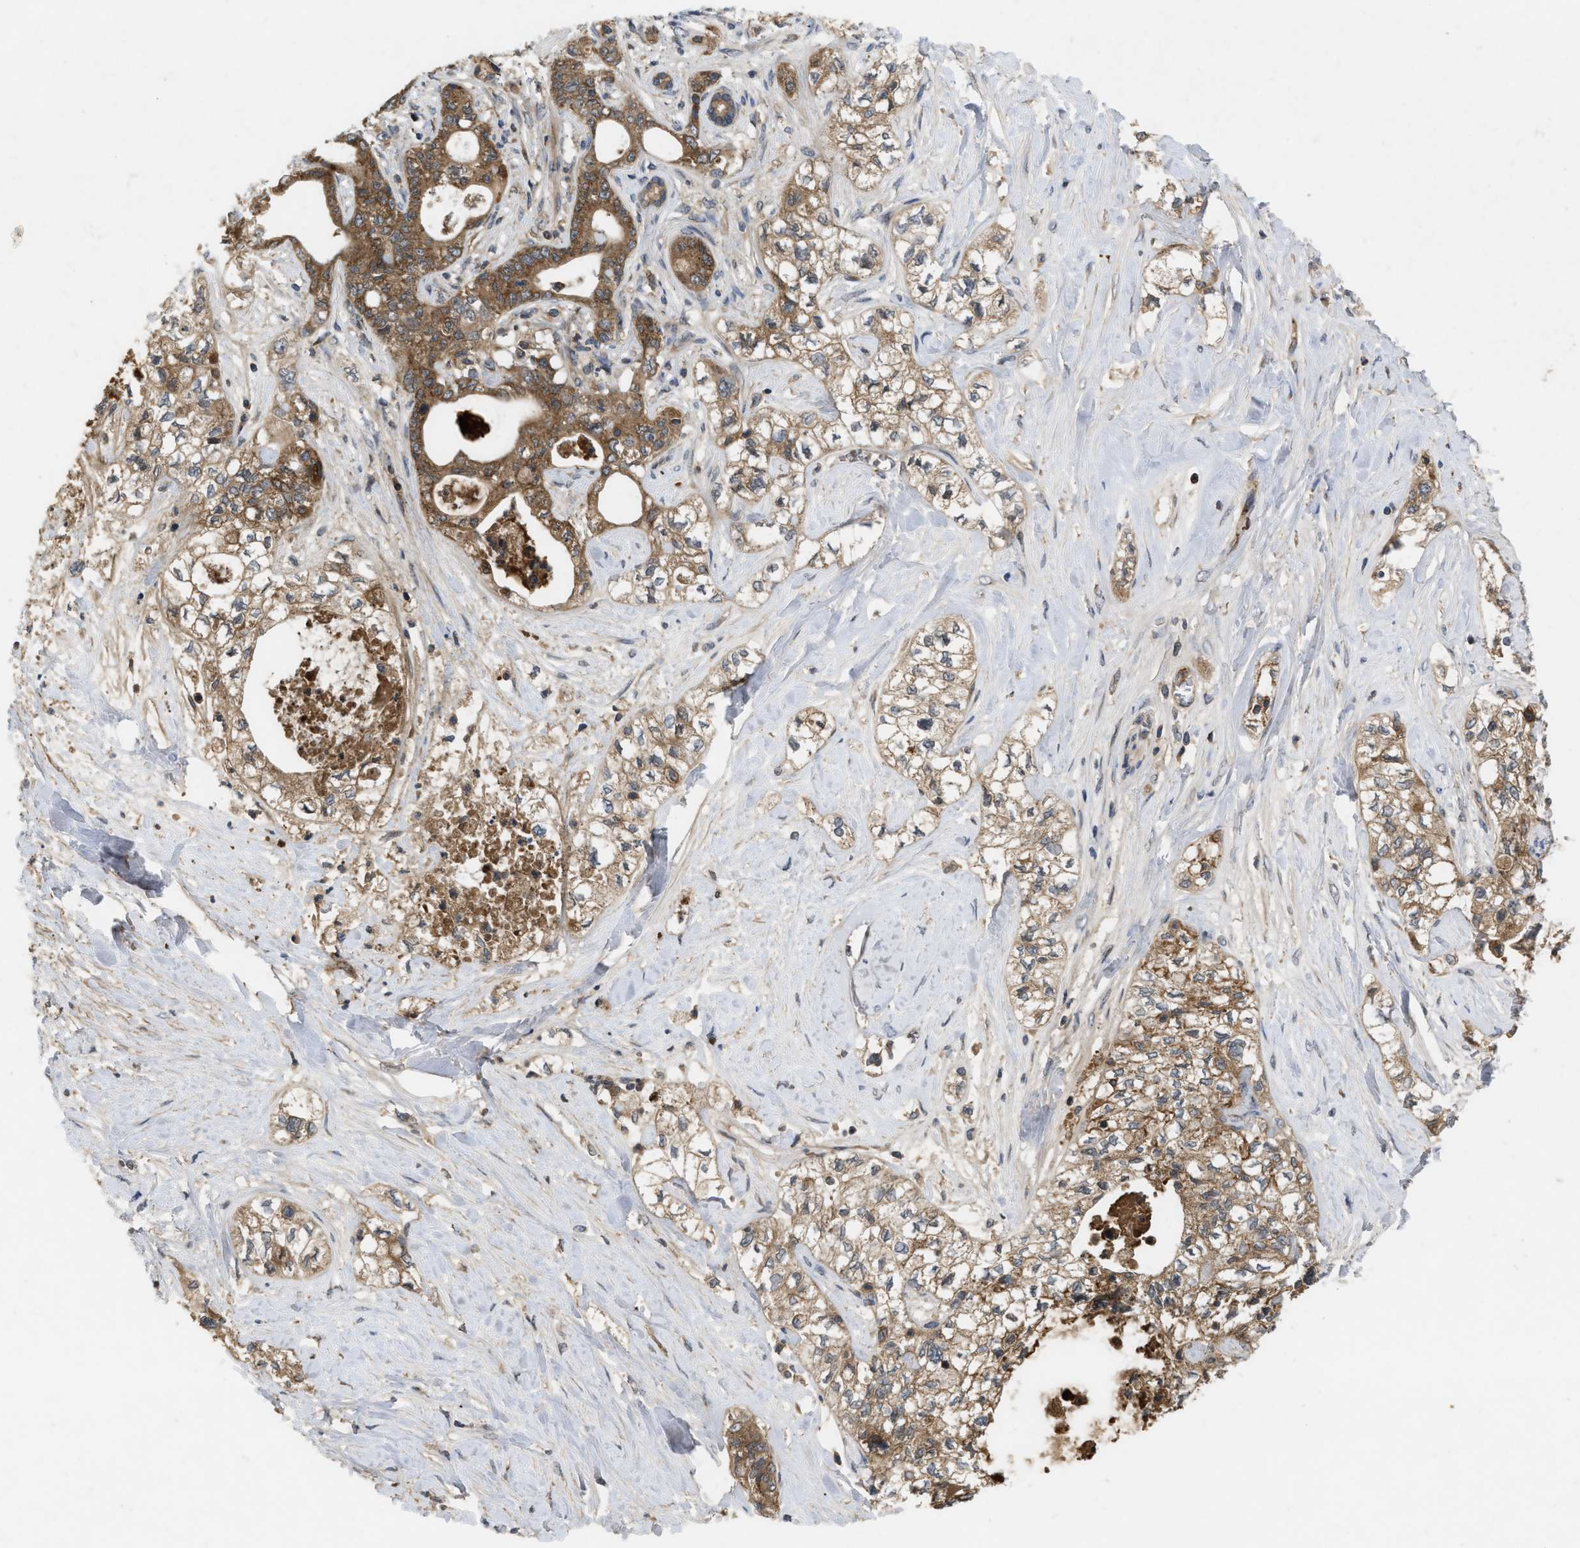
{"staining": {"intensity": "moderate", "quantity": ">75%", "location": "cytoplasmic/membranous"}, "tissue": "pancreatic cancer", "cell_type": "Tumor cells", "image_type": "cancer", "snomed": [{"axis": "morphology", "description": "Adenocarcinoma, NOS"}, {"axis": "topography", "description": "Pancreas"}], "caption": "Protein expression by IHC shows moderate cytoplasmic/membranous expression in about >75% of tumor cells in adenocarcinoma (pancreatic).", "gene": "RAB2A", "patient": {"sex": "male", "age": 70}}